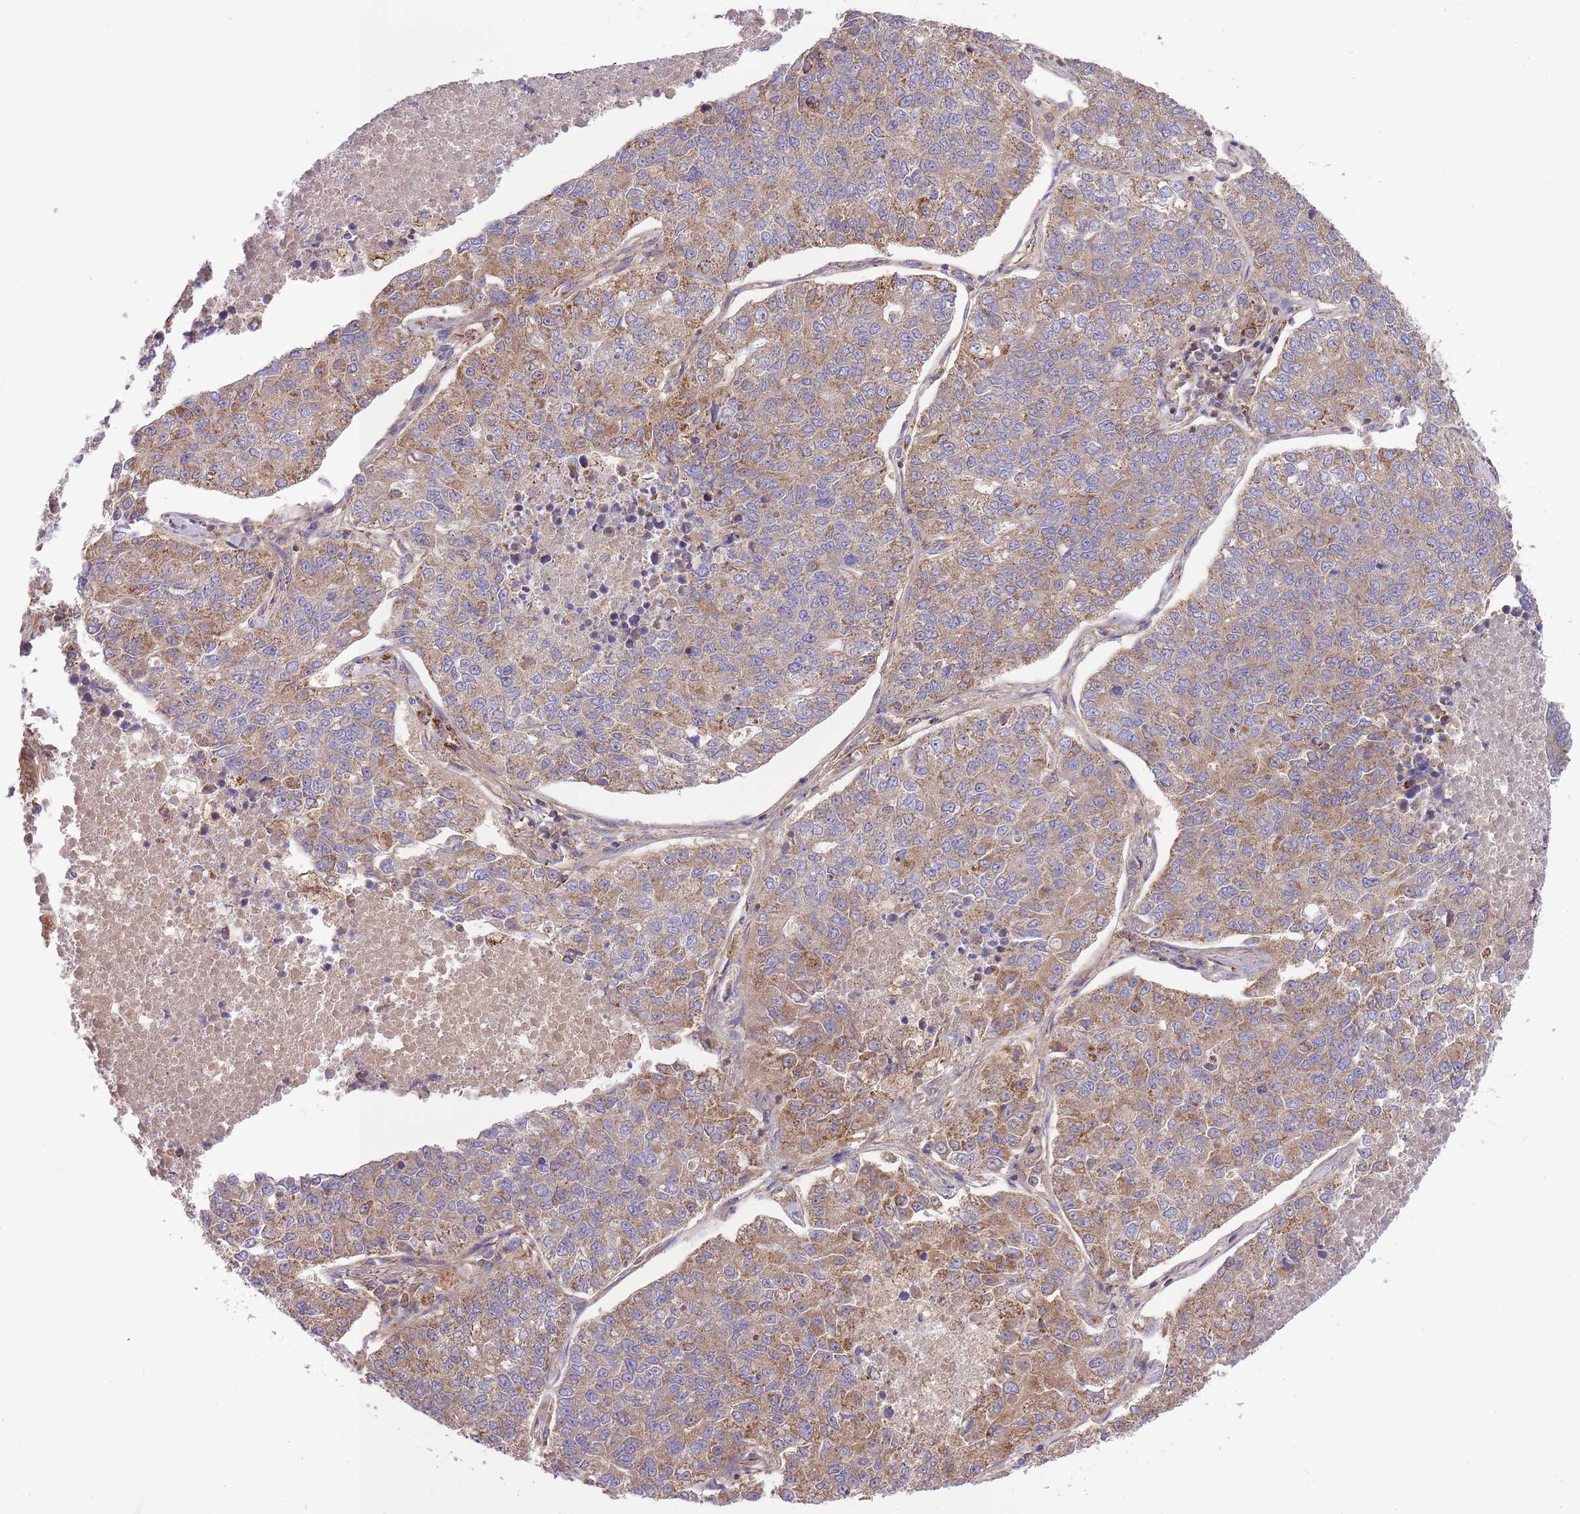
{"staining": {"intensity": "moderate", "quantity": ">75%", "location": "cytoplasmic/membranous"}, "tissue": "lung cancer", "cell_type": "Tumor cells", "image_type": "cancer", "snomed": [{"axis": "morphology", "description": "Adenocarcinoma, NOS"}, {"axis": "topography", "description": "Lung"}], "caption": "Lung cancer tissue demonstrates moderate cytoplasmic/membranous staining in about >75% of tumor cells, visualized by immunohistochemistry. The staining was performed using DAB, with brown indicating positive protein expression. Nuclei are stained blue with hematoxylin.", "gene": "ST3GAL3", "patient": {"sex": "male", "age": 49}}